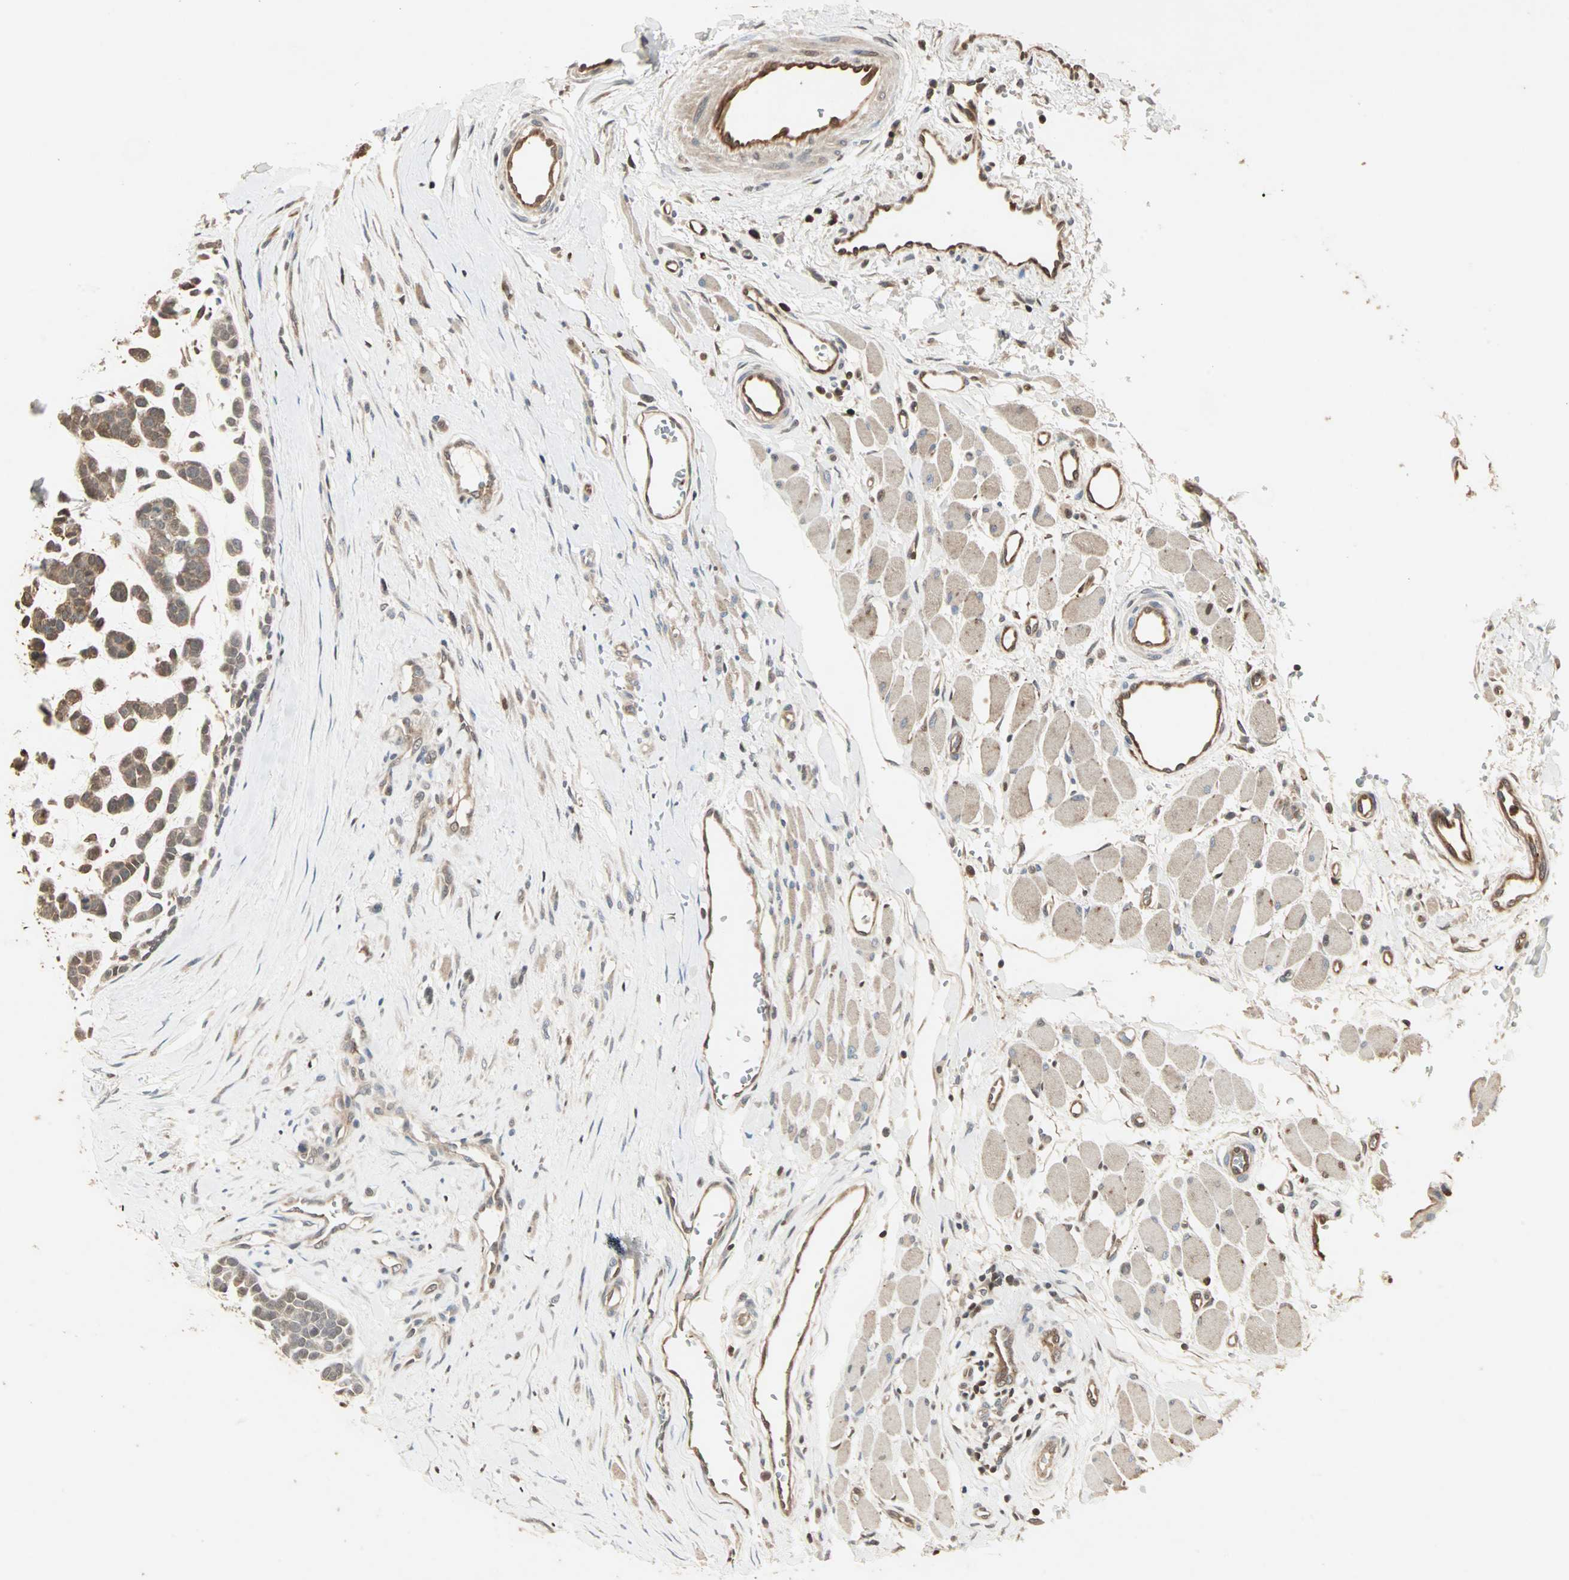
{"staining": {"intensity": "moderate", "quantity": ">75%", "location": "cytoplasmic/membranous"}, "tissue": "head and neck cancer", "cell_type": "Tumor cells", "image_type": "cancer", "snomed": [{"axis": "morphology", "description": "Adenocarcinoma, NOS"}, {"axis": "morphology", "description": "Adenoma, NOS"}, {"axis": "topography", "description": "Head-Neck"}], "caption": "The immunohistochemical stain shows moderate cytoplasmic/membranous expression in tumor cells of head and neck adenoma tissue.", "gene": "DRG2", "patient": {"sex": "female", "age": 55}}